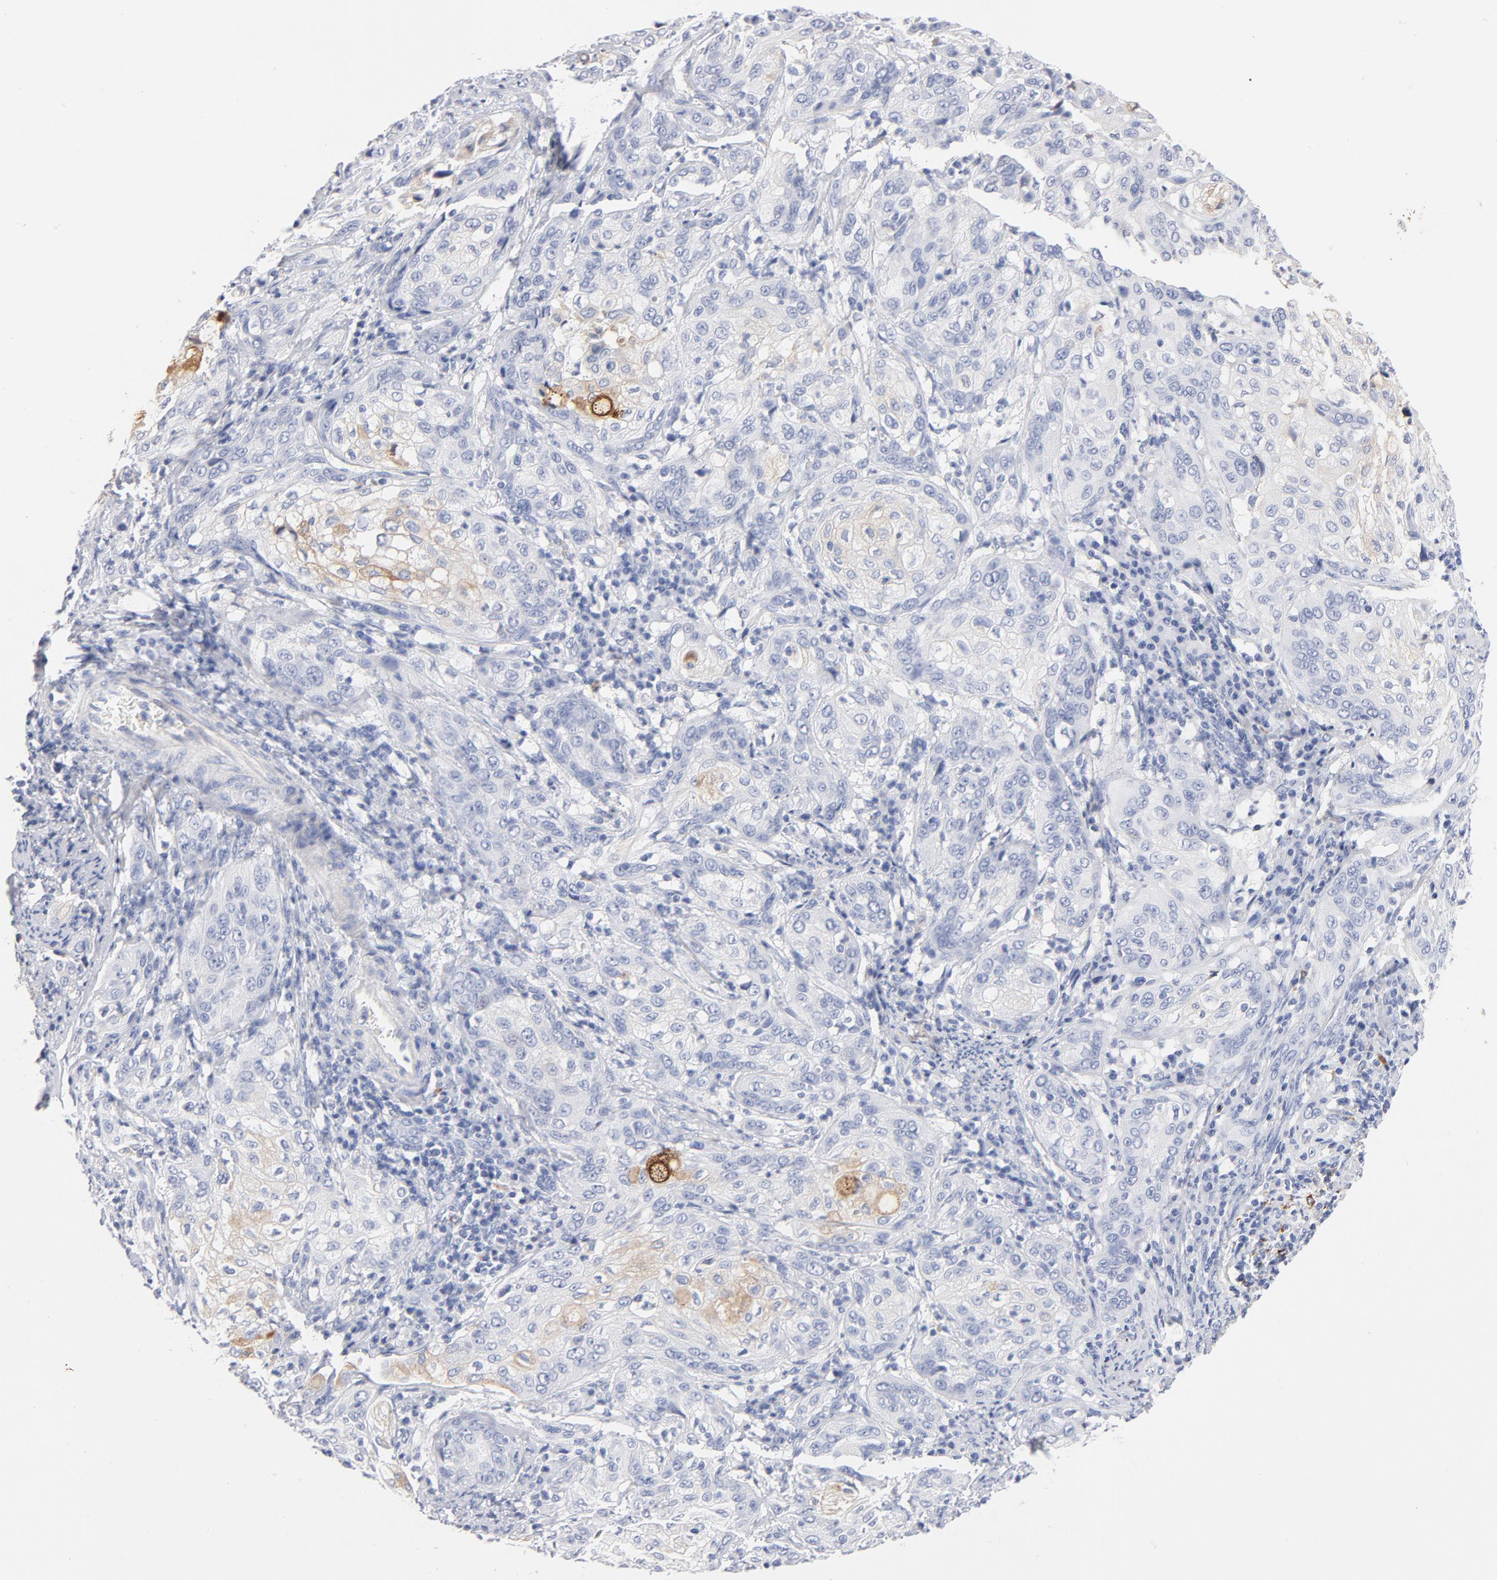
{"staining": {"intensity": "negative", "quantity": "none", "location": "none"}, "tissue": "cervical cancer", "cell_type": "Tumor cells", "image_type": "cancer", "snomed": [{"axis": "morphology", "description": "Squamous cell carcinoma, NOS"}, {"axis": "topography", "description": "Cervix"}], "caption": "High power microscopy photomicrograph of an immunohistochemistry (IHC) image of cervical cancer, revealing no significant staining in tumor cells.", "gene": "C3", "patient": {"sex": "female", "age": 41}}